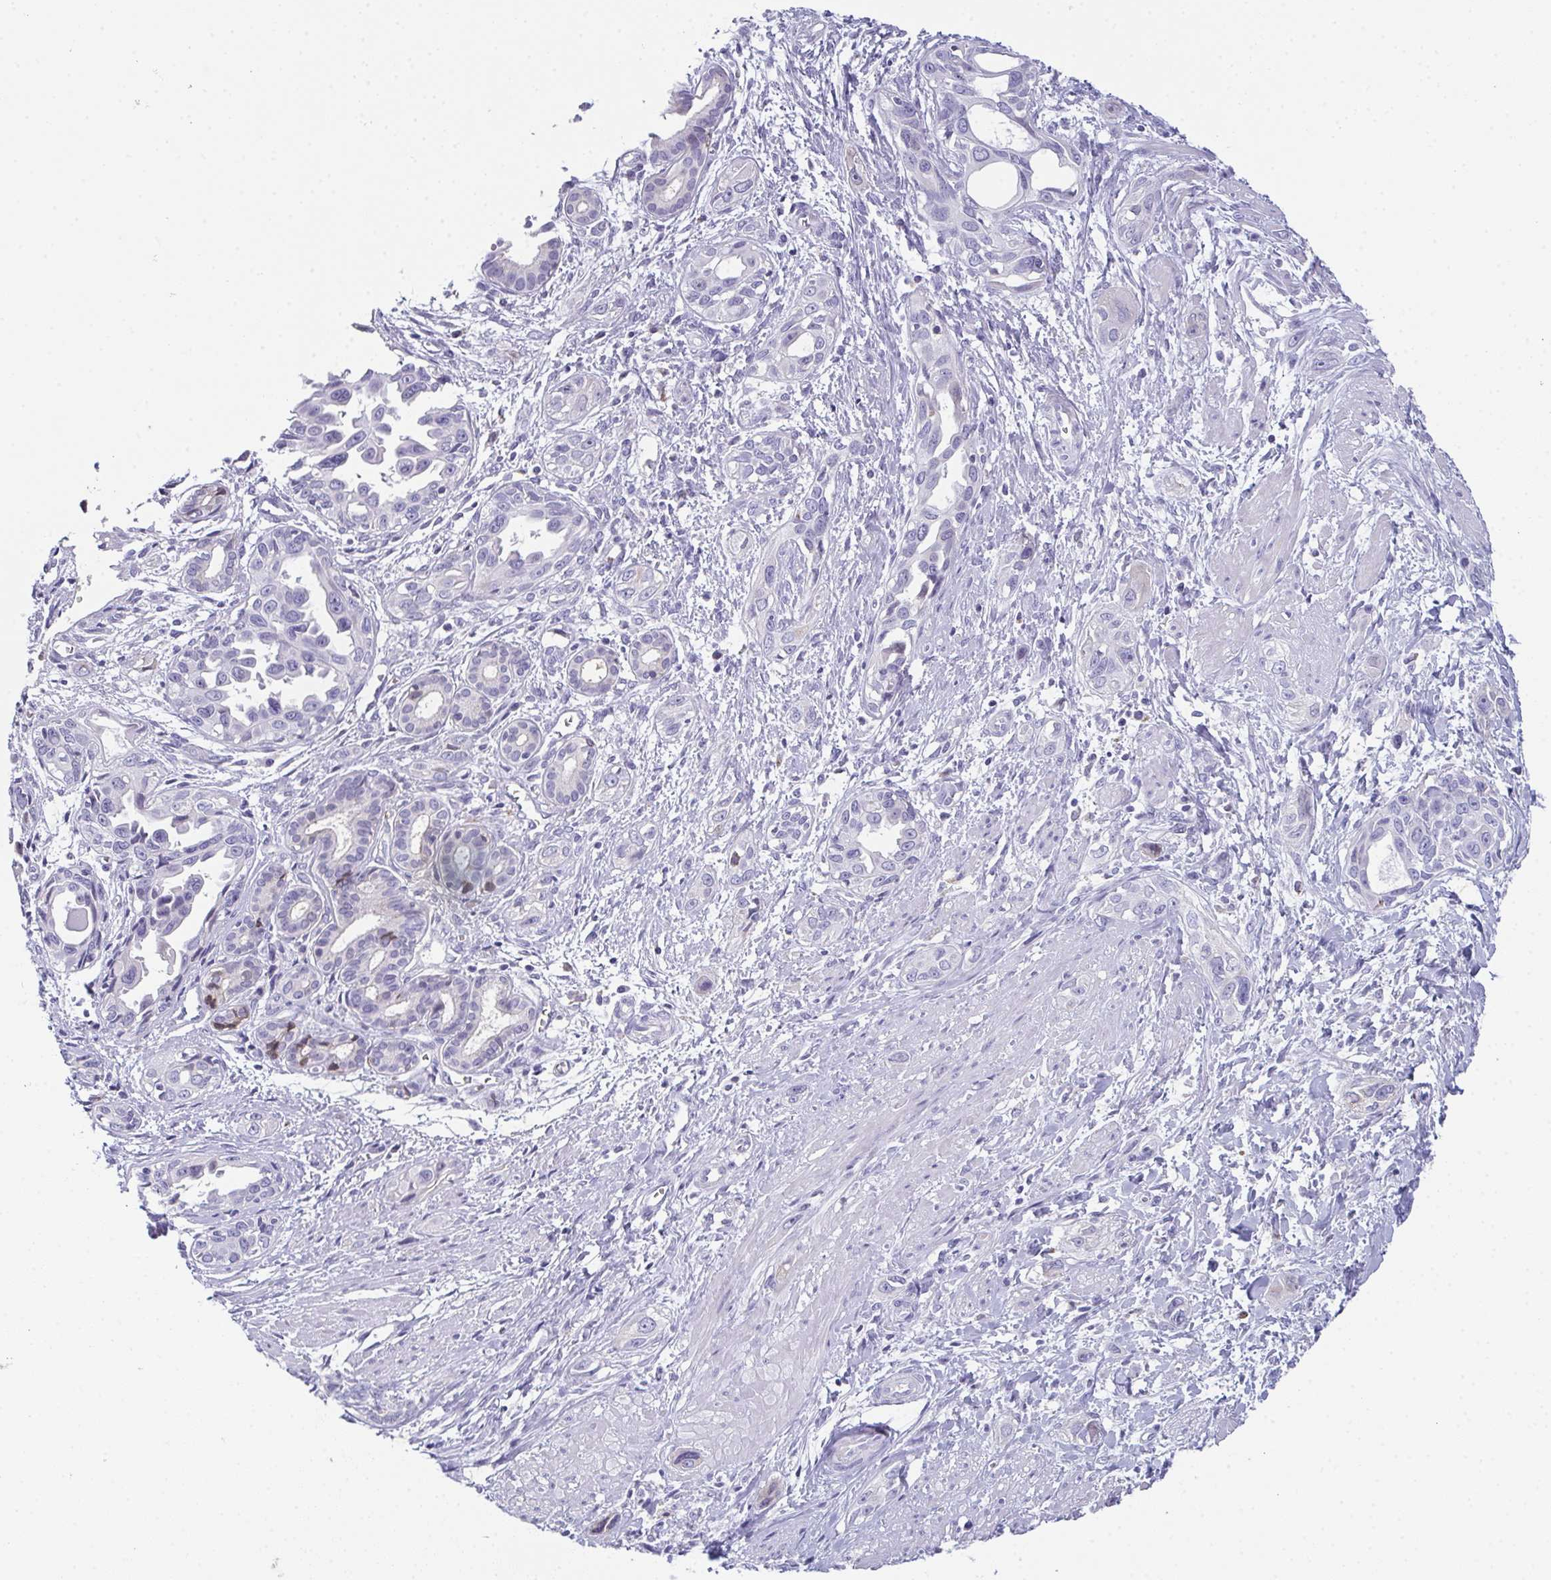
{"staining": {"intensity": "negative", "quantity": "none", "location": "none"}, "tissue": "pancreatic cancer", "cell_type": "Tumor cells", "image_type": "cancer", "snomed": [{"axis": "morphology", "description": "Adenocarcinoma, NOS"}, {"axis": "topography", "description": "Pancreas"}], "caption": "High magnification brightfield microscopy of pancreatic cancer stained with DAB (3,3'-diaminobenzidine) (brown) and counterstained with hematoxylin (blue): tumor cells show no significant expression.", "gene": "TEX19", "patient": {"sex": "female", "age": 55}}